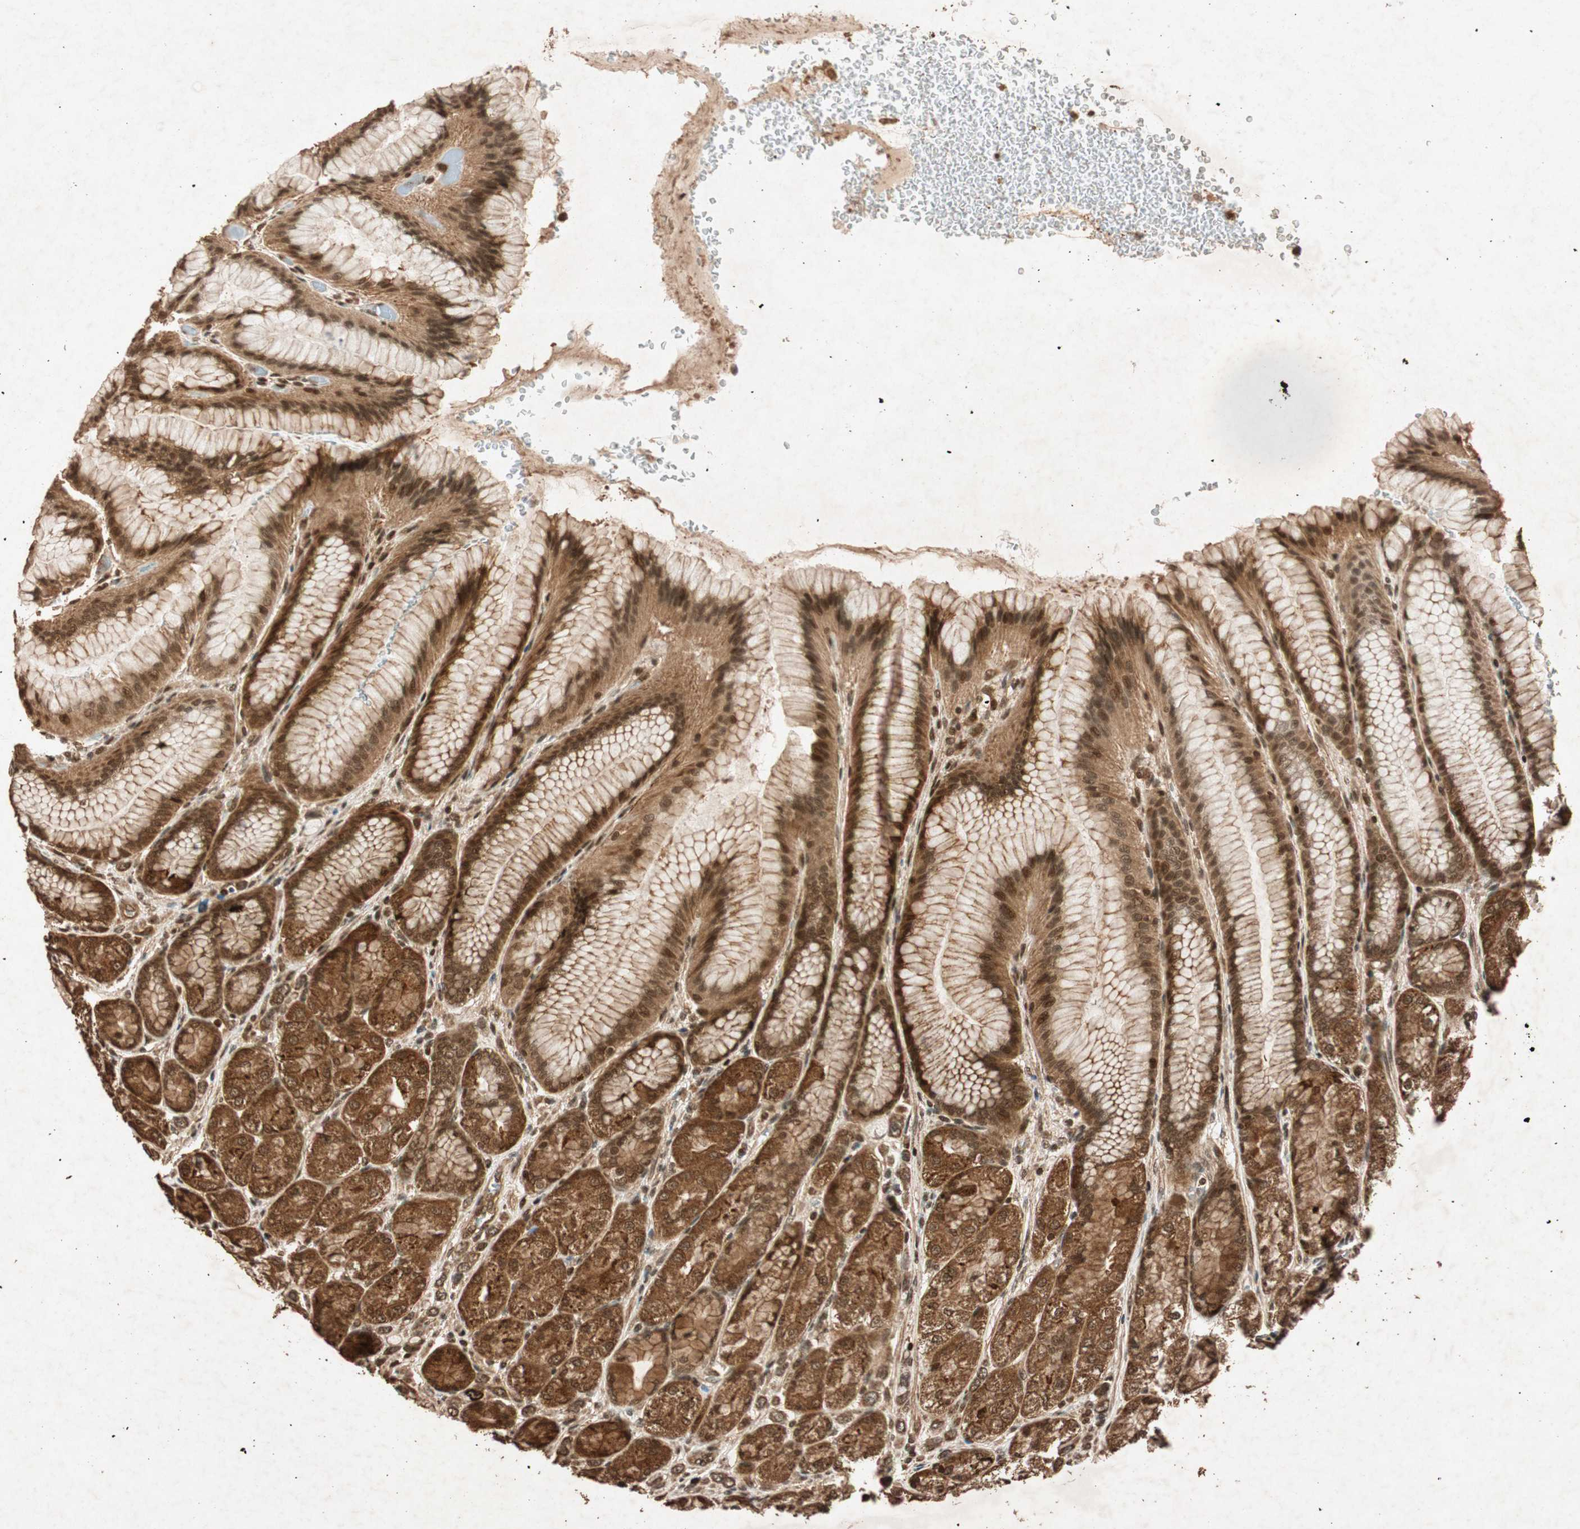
{"staining": {"intensity": "moderate", "quantity": ">75%", "location": "cytoplasmic/membranous,nuclear"}, "tissue": "stomach", "cell_type": "Glandular cells", "image_type": "normal", "snomed": [{"axis": "morphology", "description": "Normal tissue, NOS"}, {"axis": "morphology", "description": "Adenocarcinoma, NOS"}, {"axis": "topography", "description": "Stomach"}, {"axis": "topography", "description": "Stomach, lower"}], "caption": "Human stomach stained with a brown dye reveals moderate cytoplasmic/membranous,nuclear positive expression in about >75% of glandular cells.", "gene": "ALKBH5", "patient": {"sex": "female", "age": 65}}